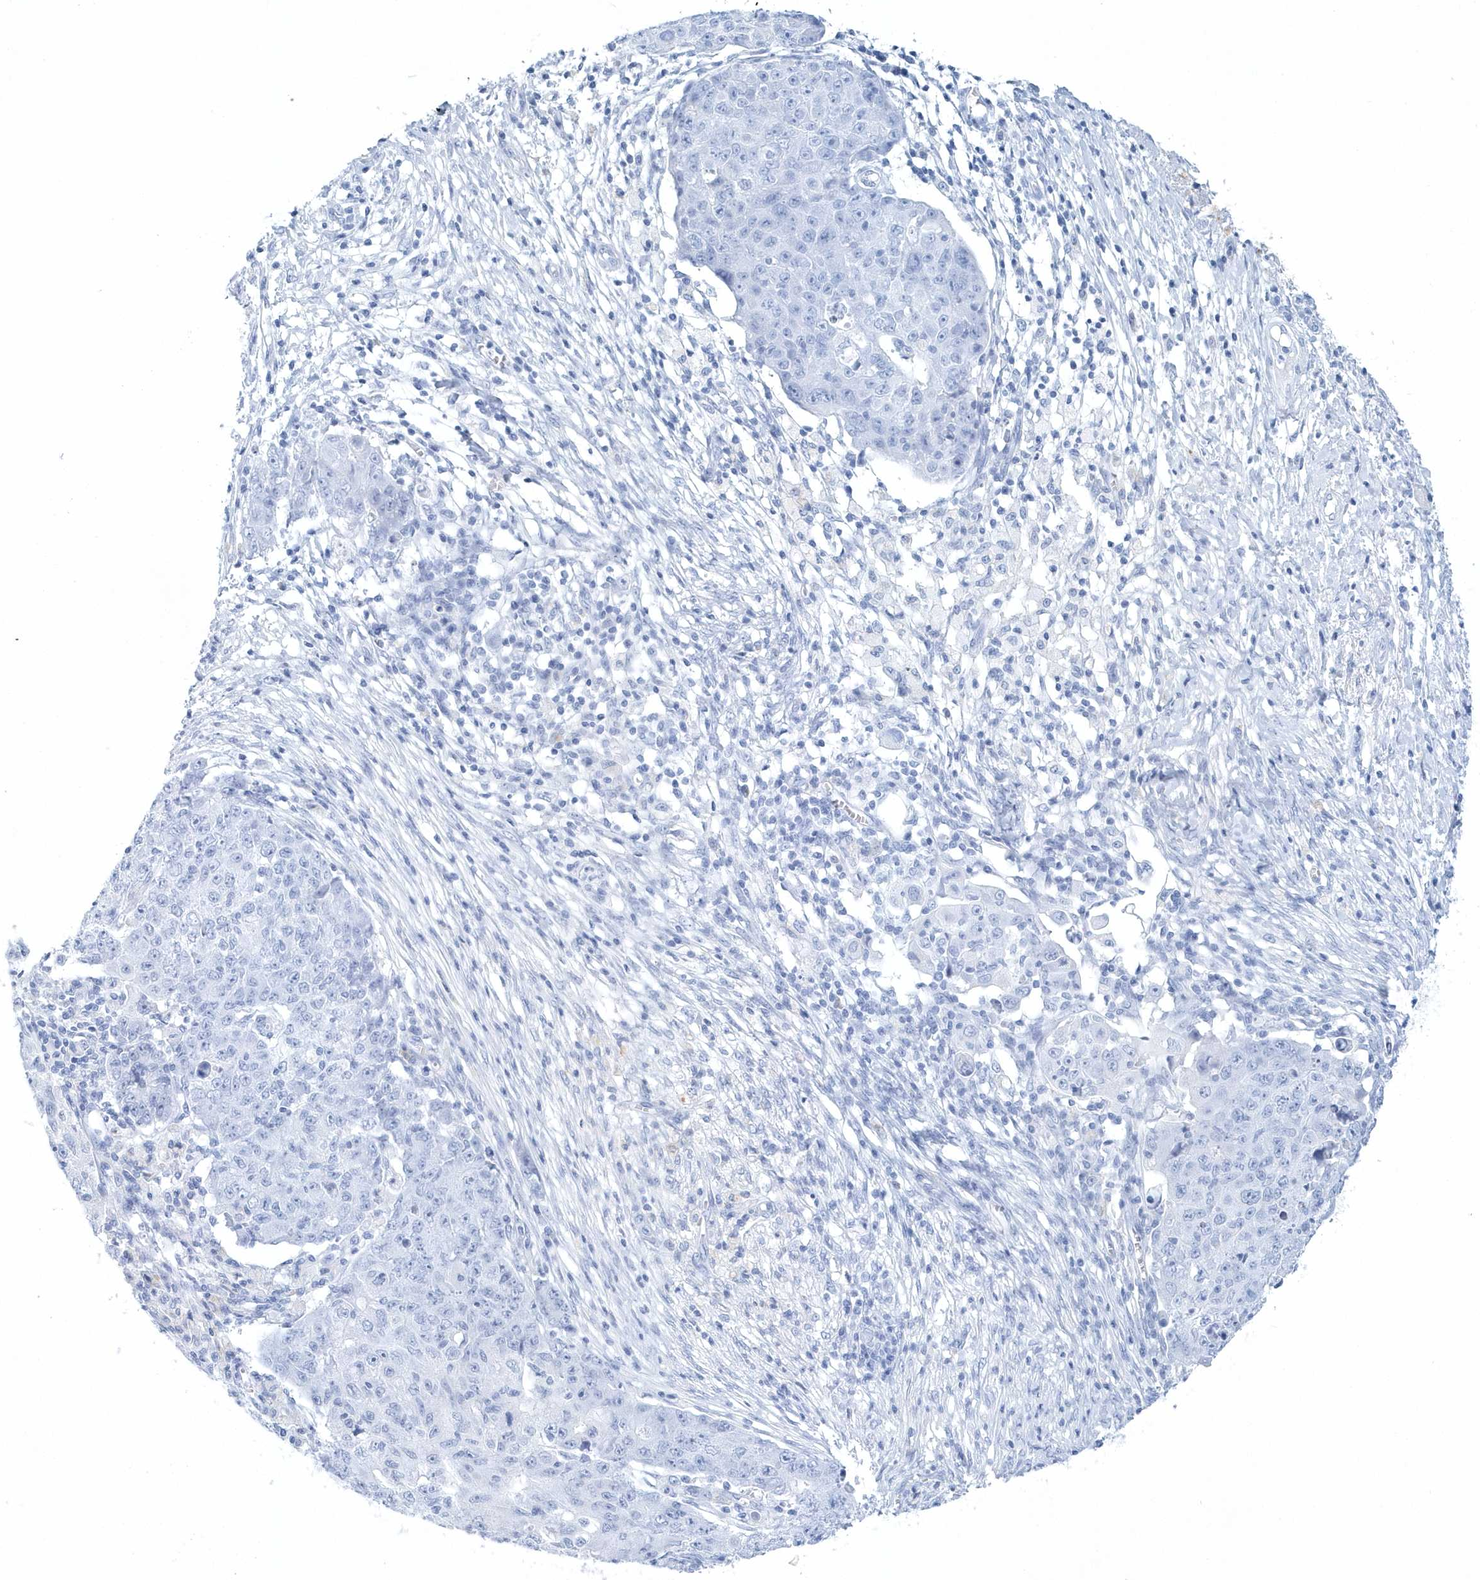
{"staining": {"intensity": "negative", "quantity": "none", "location": "none"}, "tissue": "ovarian cancer", "cell_type": "Tumor cells", "image_type": "cancer", "snomed": [{"axis": "morphology", "description": "Carcinoma, endometroid"}, {"axis": "topography", "description": "Ovary"}], "caption": "Immunohistochemical staining of ovarian endometroid carcinoma exhibits no significant positivity in tumor cells.", "gene": "PTPRO", "patient": {"sex": "female", "age": 42}}